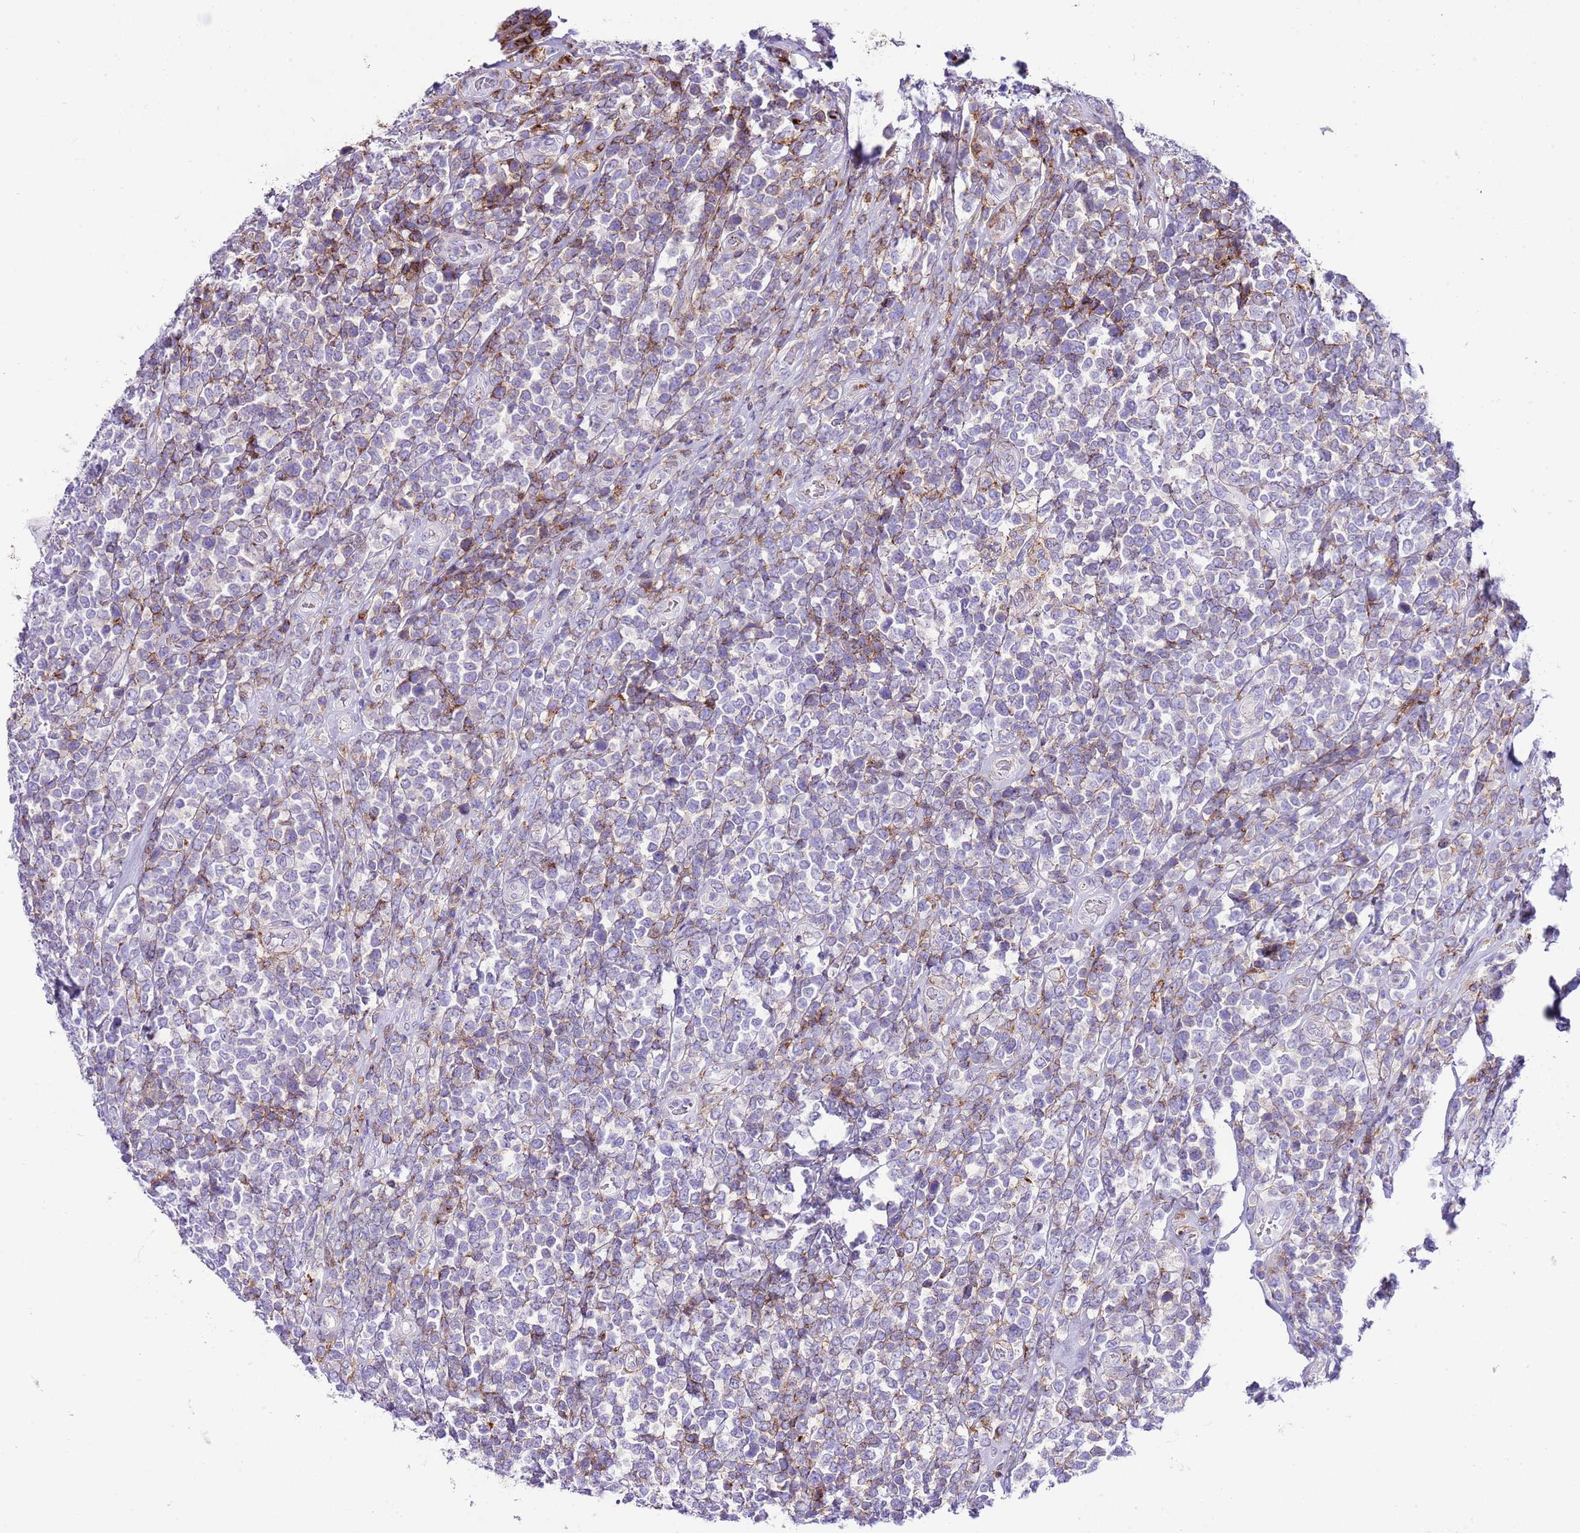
{"staining": {"intensity": "negative", "quantity": "none", "location": "none"}, "tissue": "lymphoma", "cell_type": "Tumor cells", "image_type": "cancer", "snomed": [{"axis": "morphology", "description": "Malignant lymphoma, non-Hodgkin's type, High grade"}, {"axis": "topography", "description": "Soft tissue"}], "caption": "DAB immunohistochemical staining of high-grade malignant lymphoma, non-Hodgkin's type reveals no significant positivity in tumor cells. (DAB immunohistochemistry (IHC), high magnification).", "gene": "ALDH3A1", "patient": {"sex": "female", "age": 56}}